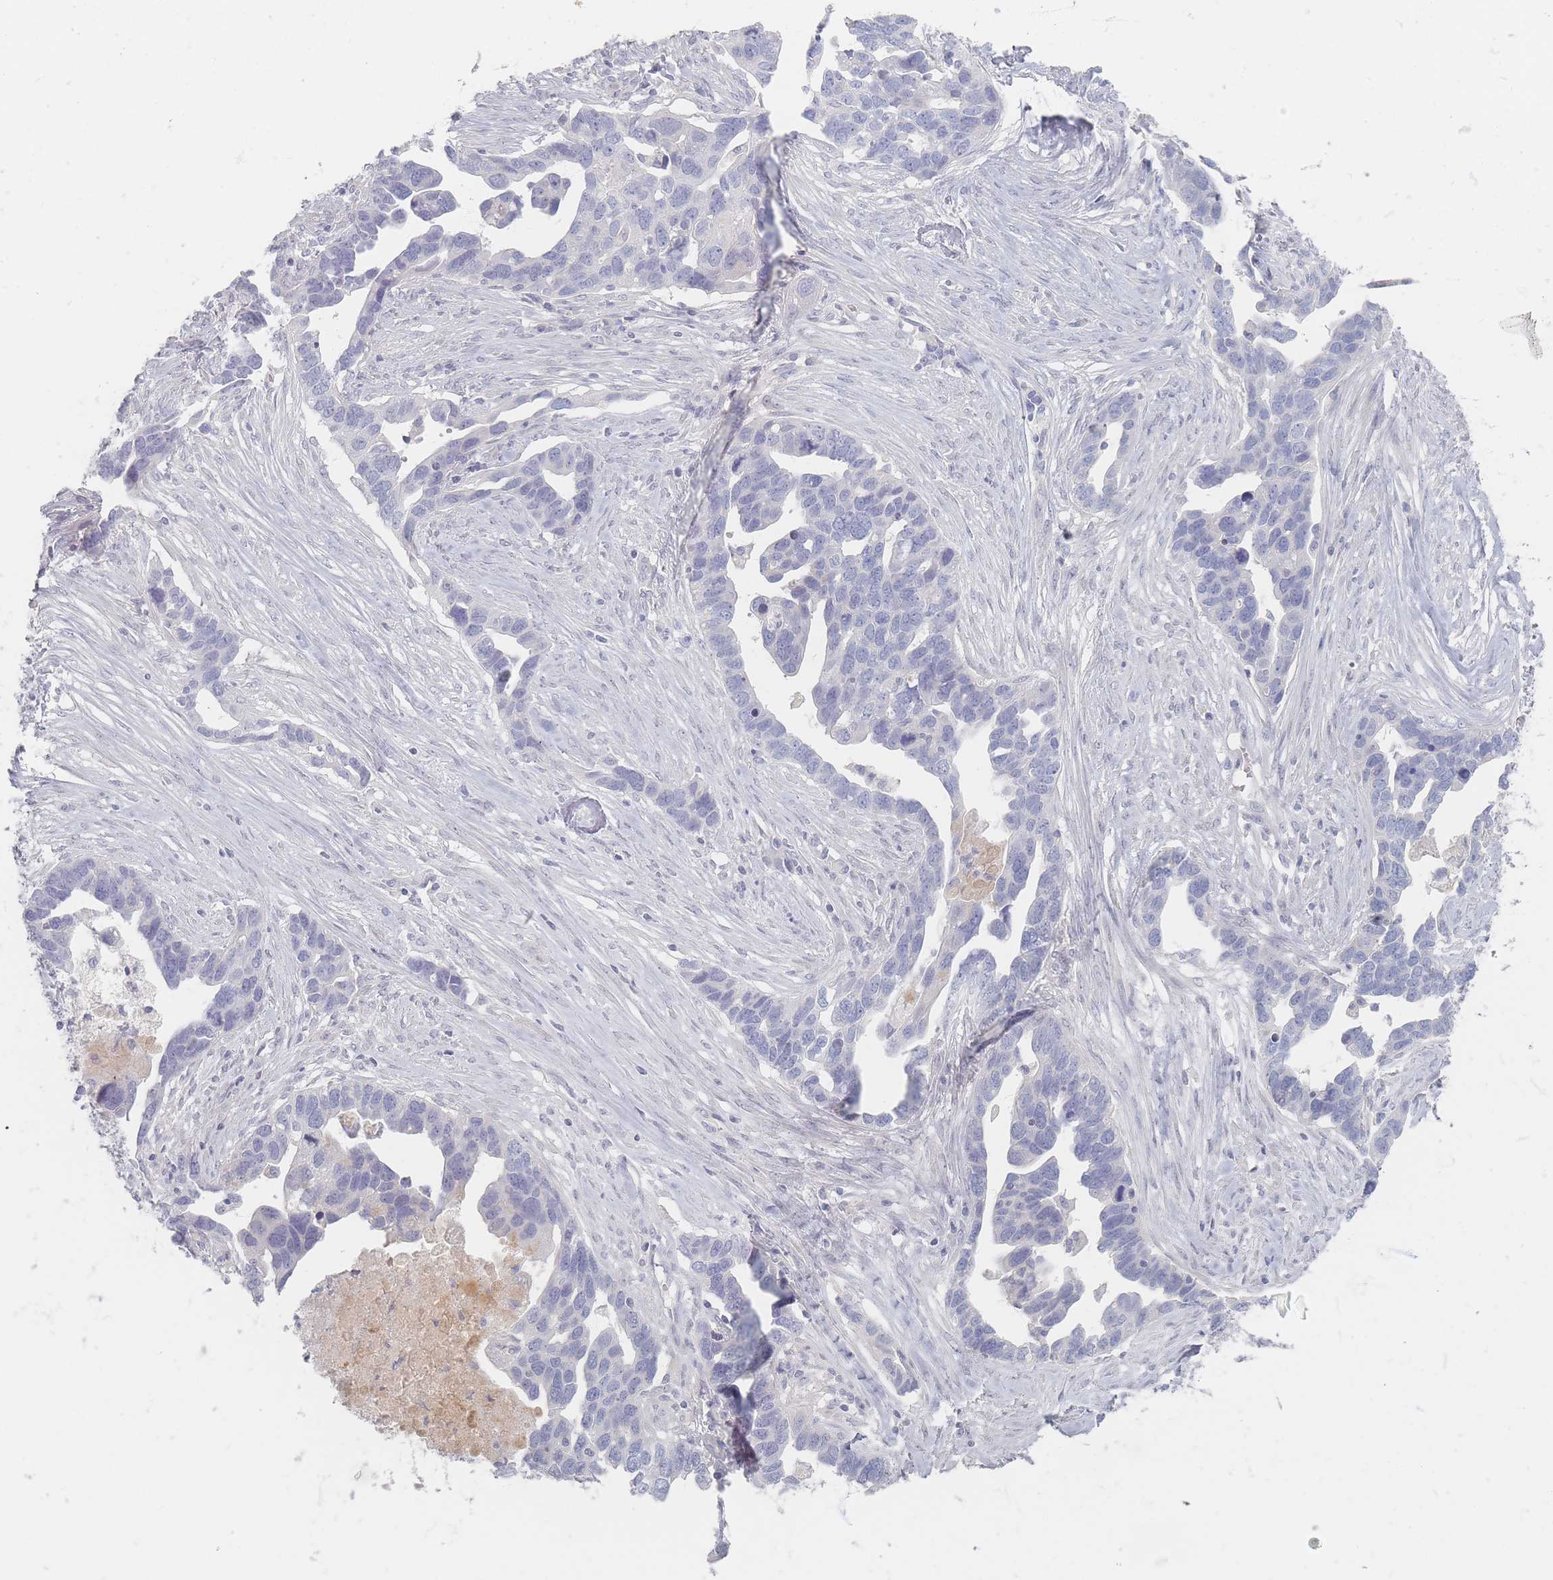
{"staining": {"intensity": "negative", "quantity": "none", "location": "none"}, "tissue": "ovarian cancer", "cell_type": "Tumor cells", "image_type": "cancer", "snomed": [{"axis": "morphology", "description": "Cystadenocarcinoma, serous, NOS"}, {"axis": "topography", "description": "Ovary"}], "caption": "This image is of ovarian cancer stained with immunohistochemistry (IHC) to label a protein in brown with the nuclei are counter-stained blue. There is no staining in tumor cells.", "gene": "CD37", "patient": {"sex": "female", "age": 54}}